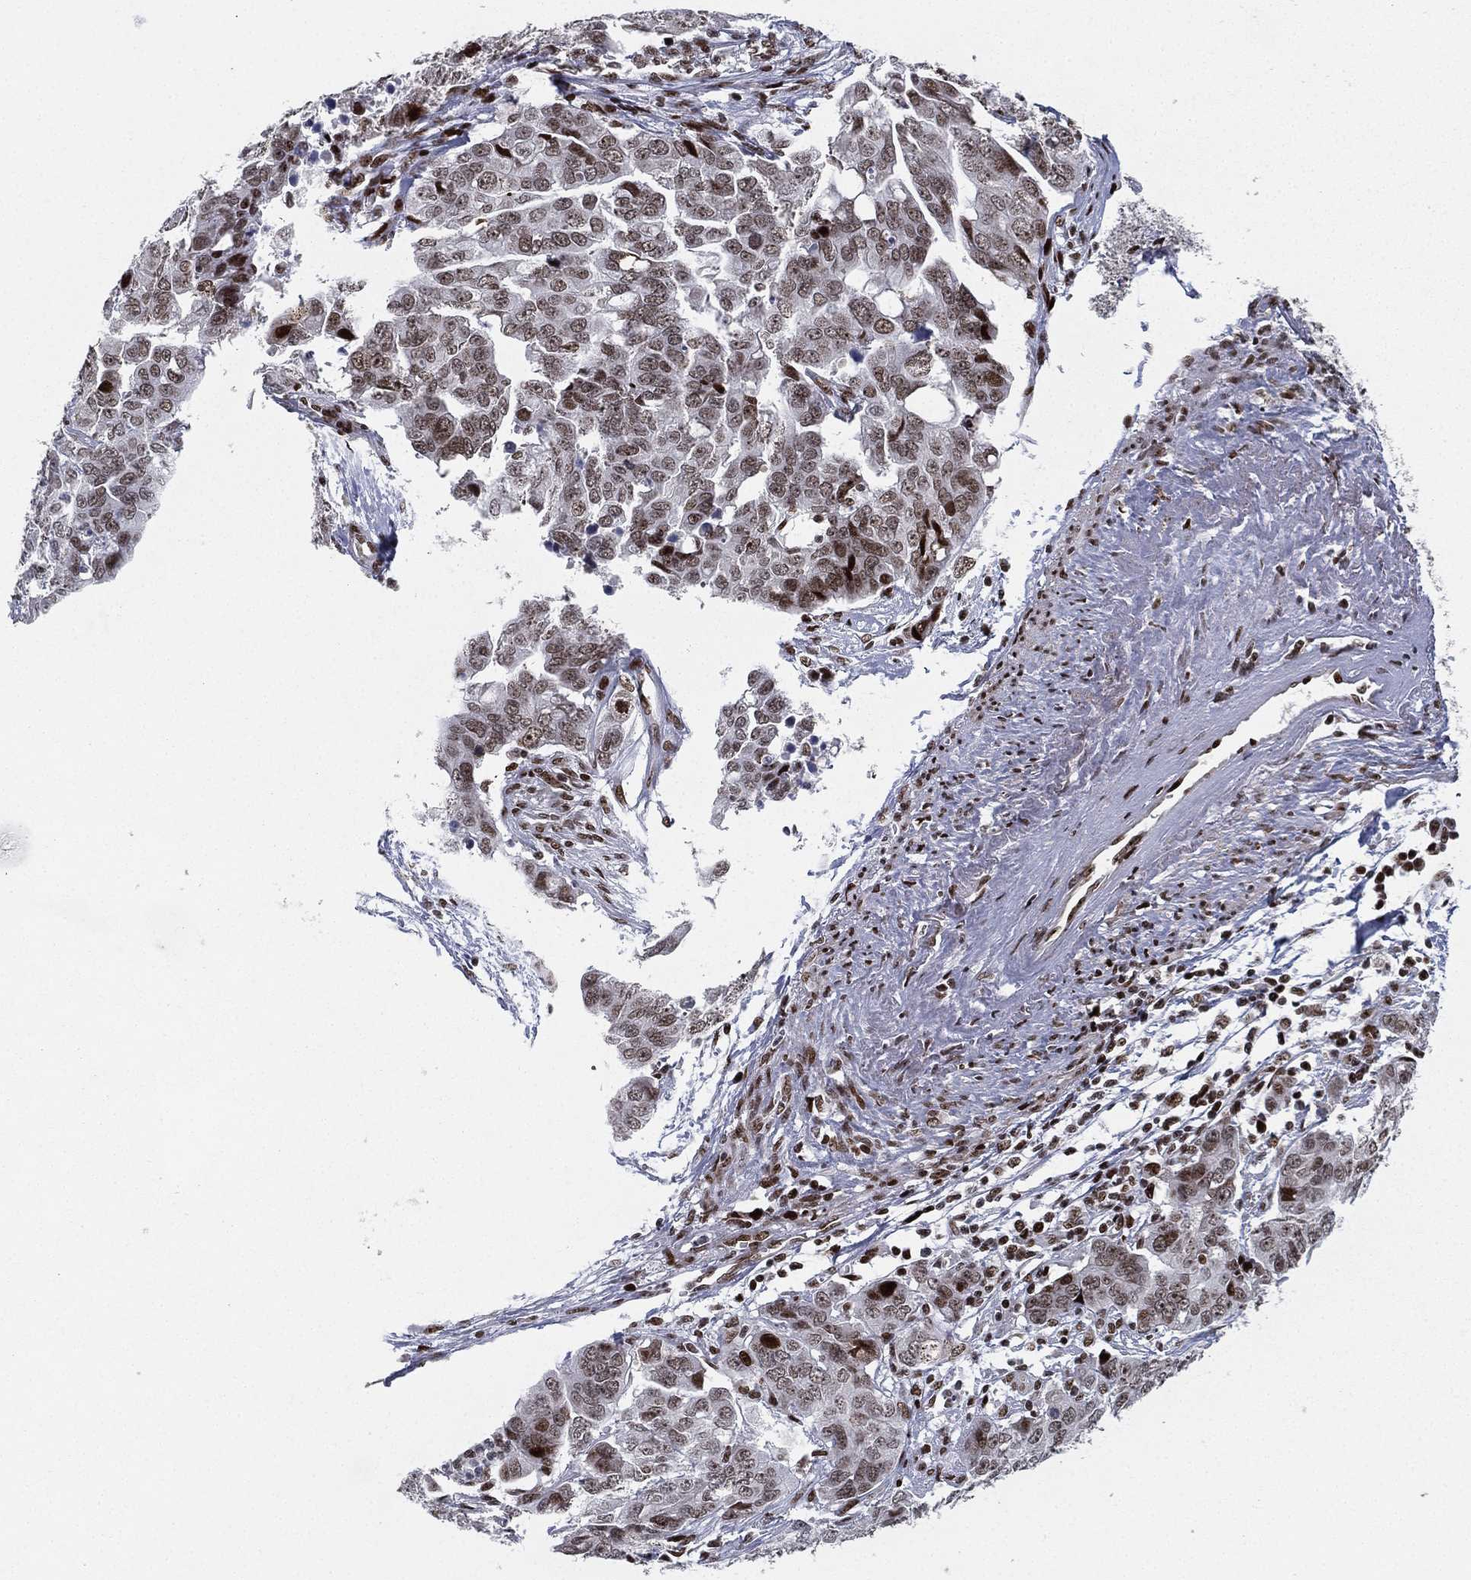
{"staining": {"intensity": "moderate", "quantity": ">75%", "location": "nuclear"}, "tissue": "ovarian cancer", "cell_type": "Tumor cells", "image_type": "cancer", "snomed": [{"axis": "morphology", "description": "Carcinoma, endometroid"}, {"axis": "topography", "description": "Ovary"}], "caption": "Immunohistochemical staining of ovarian cancer (endometroid carcinoma) demonstrates moderate nuclear protein staining in approximately >75% of tumor cells.", "gene": "RTF1", "patient": {"sex": "female", "age": 78}}